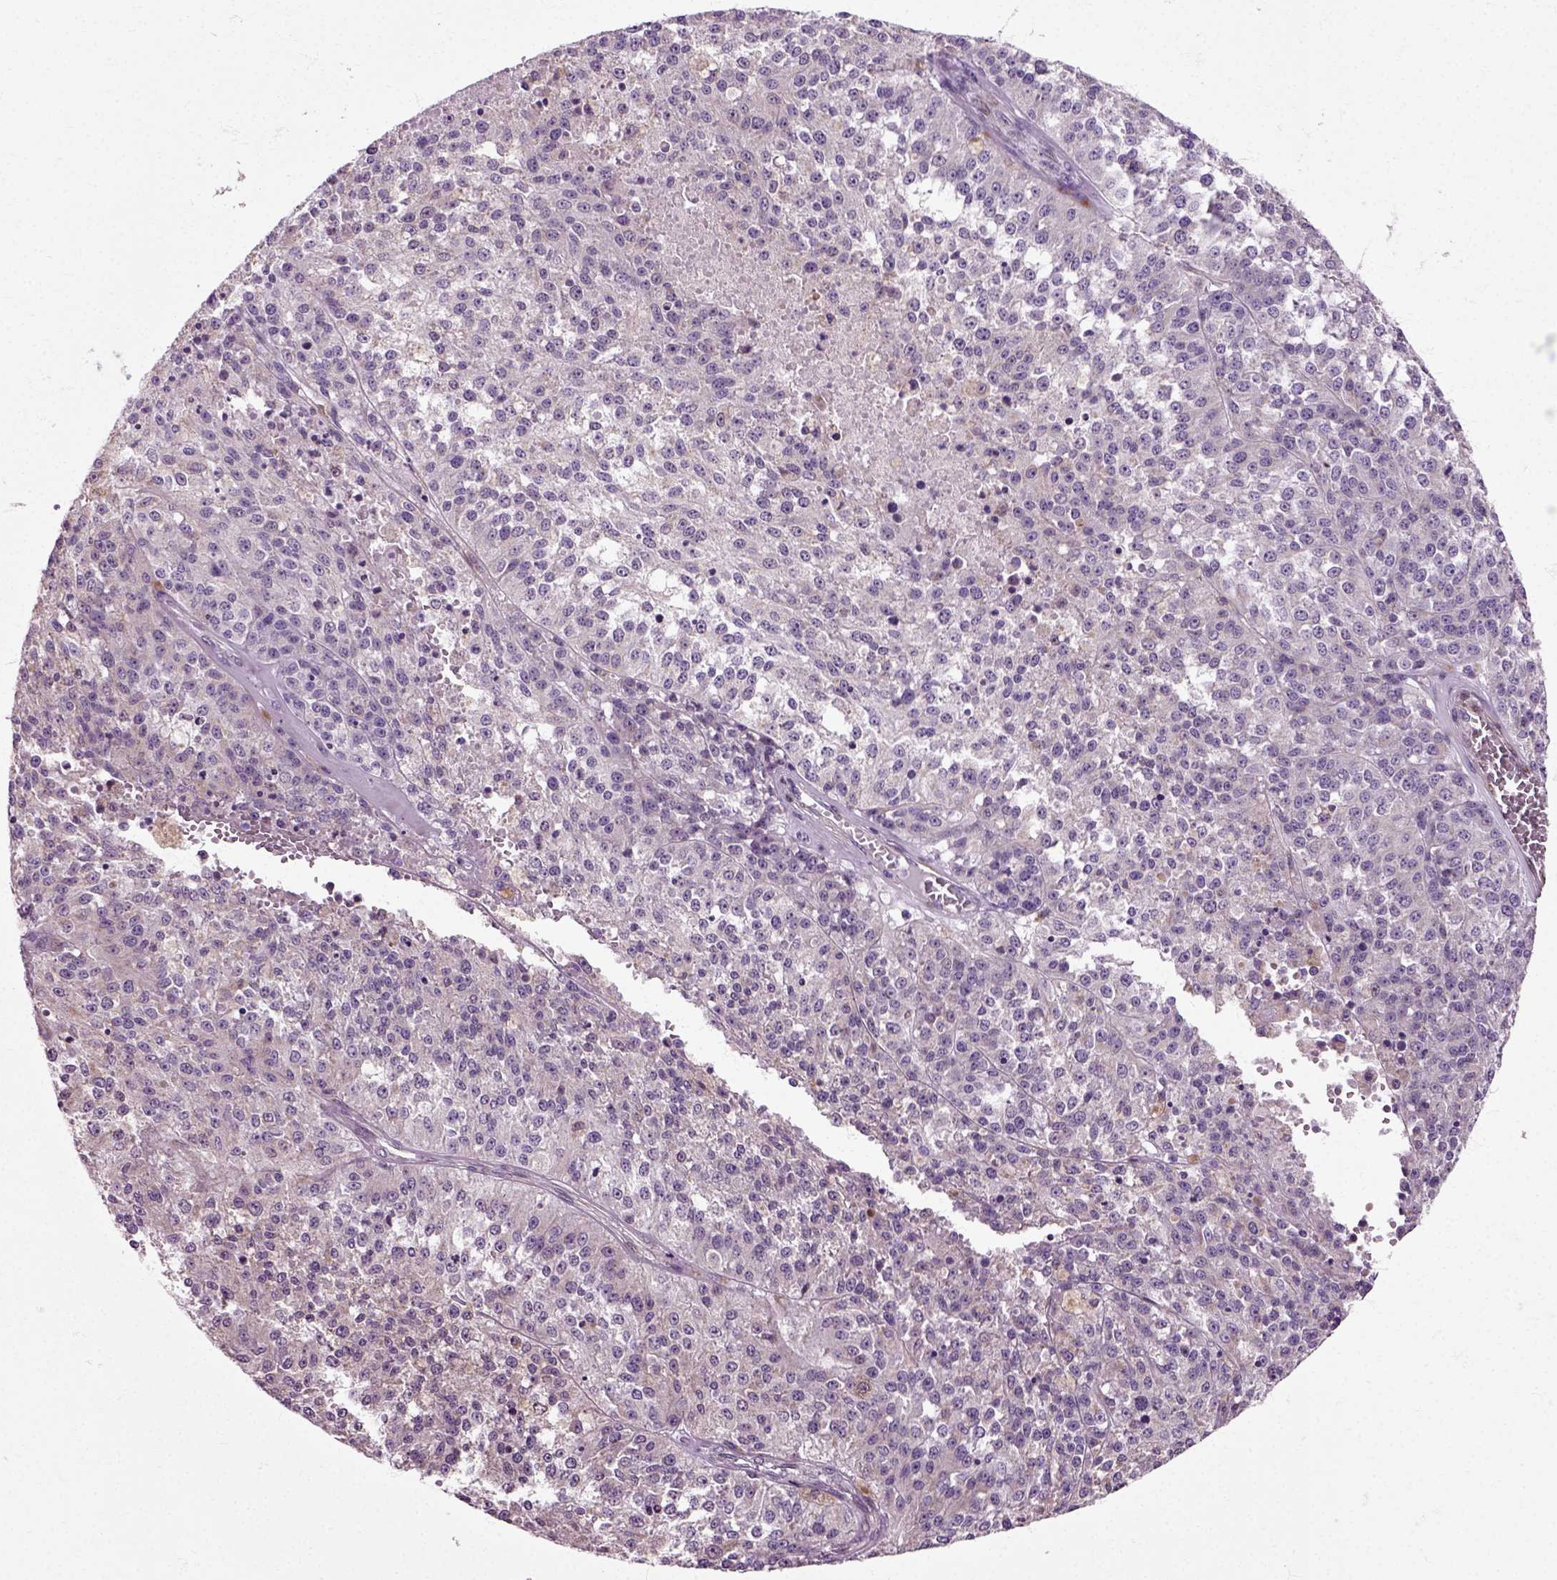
{"staining": {"intensity": "negative", "quantity": "none", "location": "none"}, "tissue": "melanoma", "cell_type": "Tumor cells", "image_type": "cancer", "snomed": [{"axis": "morphology", "description": "Malignant melanoma, Metastatic site"}, {"axis": "topography", "description": "Lymph node"}], "caption": "An image of human melanoma is negative for staining in tumor cells.", "gene": "HSPA2", "patient": {"sex": "female", "age": 64}}